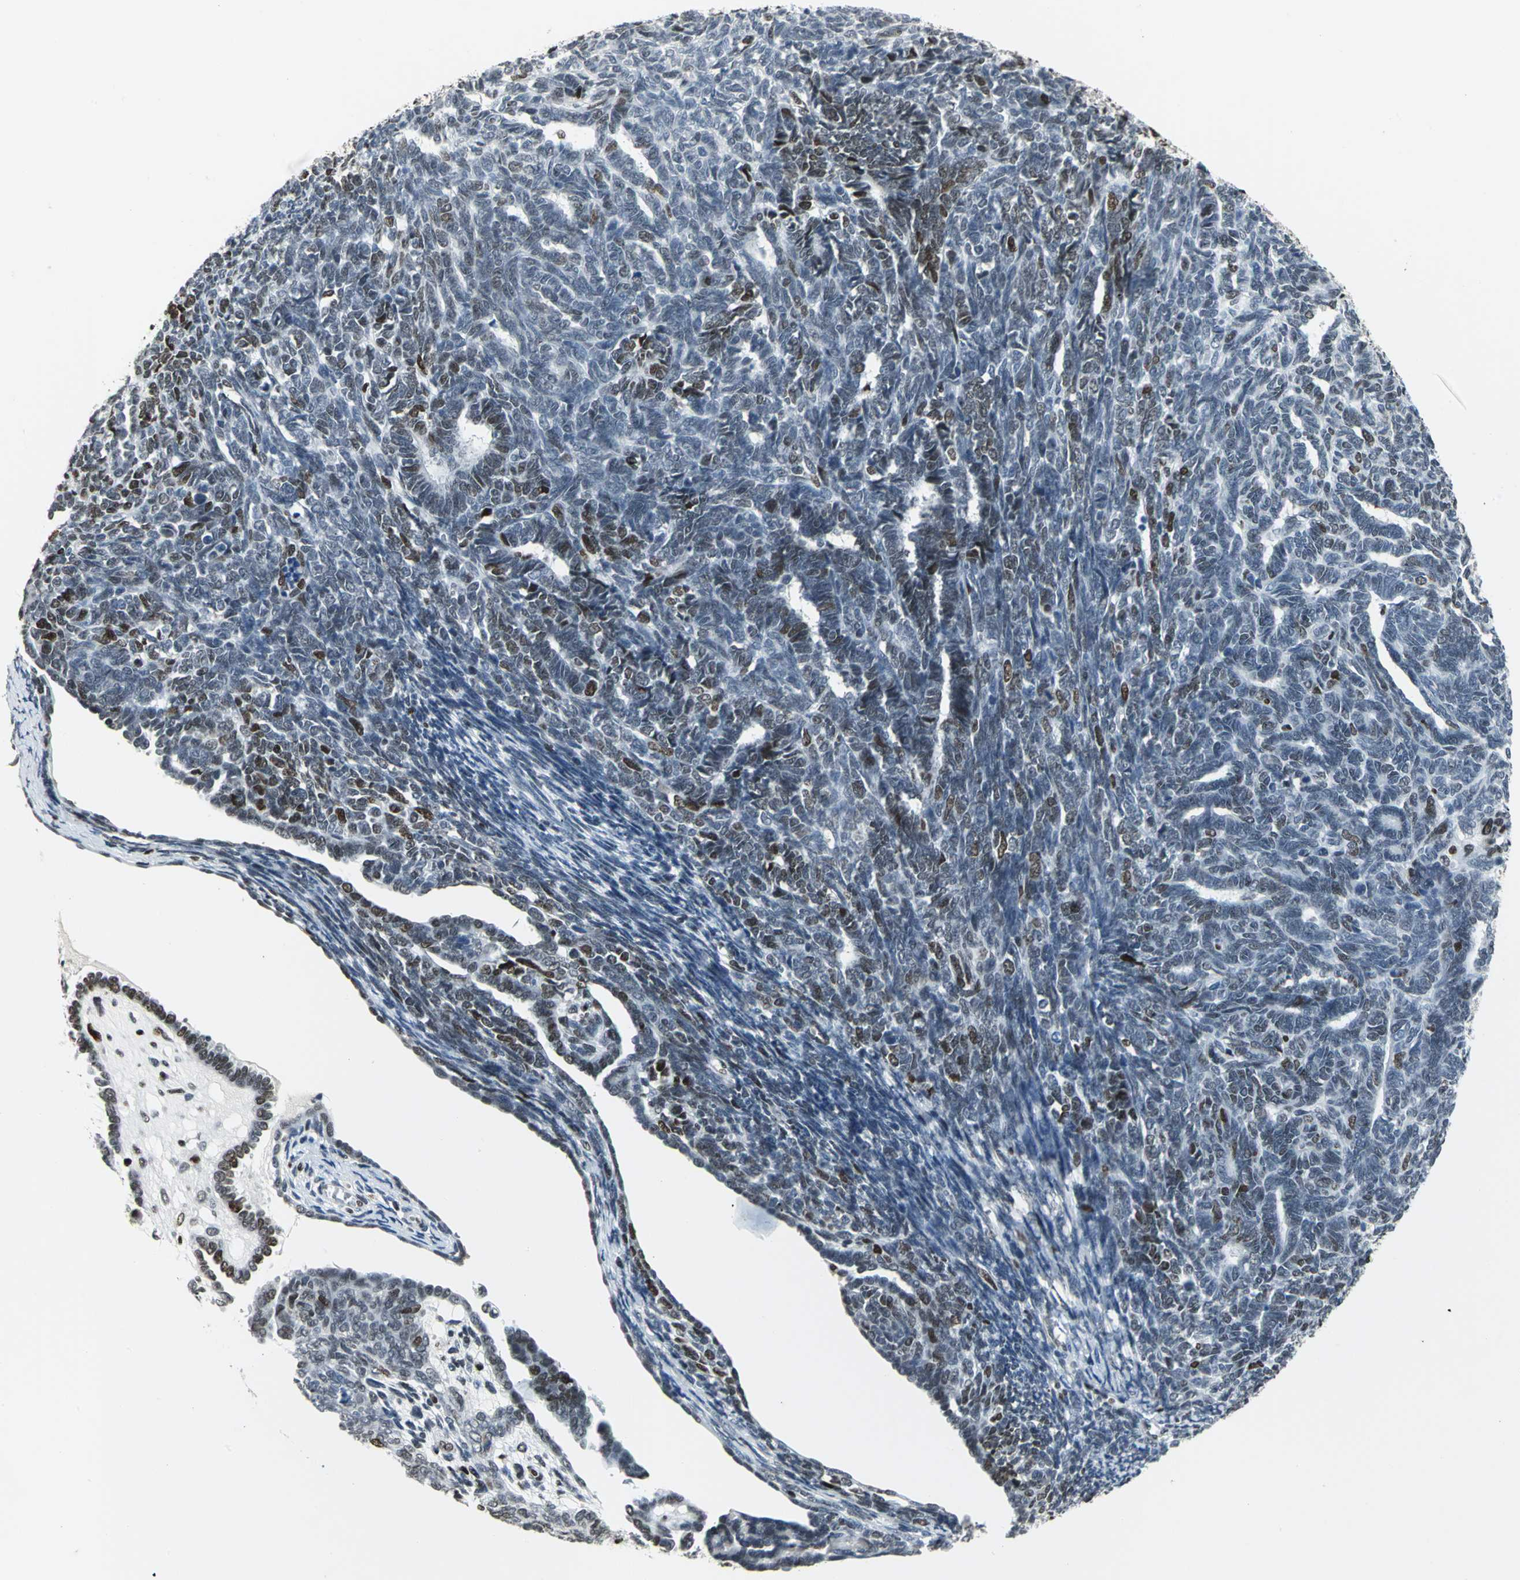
{"staining": {"intensity": "moderate", "quantity": "25%-75%", "location": "nuclear"}, "tissue": "endometrial cancer", "cell_type": "Tumor cells", "image_type": "cancer", "snomed": [{"axis": "morphology", "description": "Neoplasm, malignant, NOS"}, {"axis": "topography", "description": "Endometrium"}], "caption": "A brown stain shows moderate nuclear staining of a protein in human neoplasm (malignant) (endometrial) tumor cells.", "gene": "HNRNPD", "patient": {"sex": "female", "age": 74}}